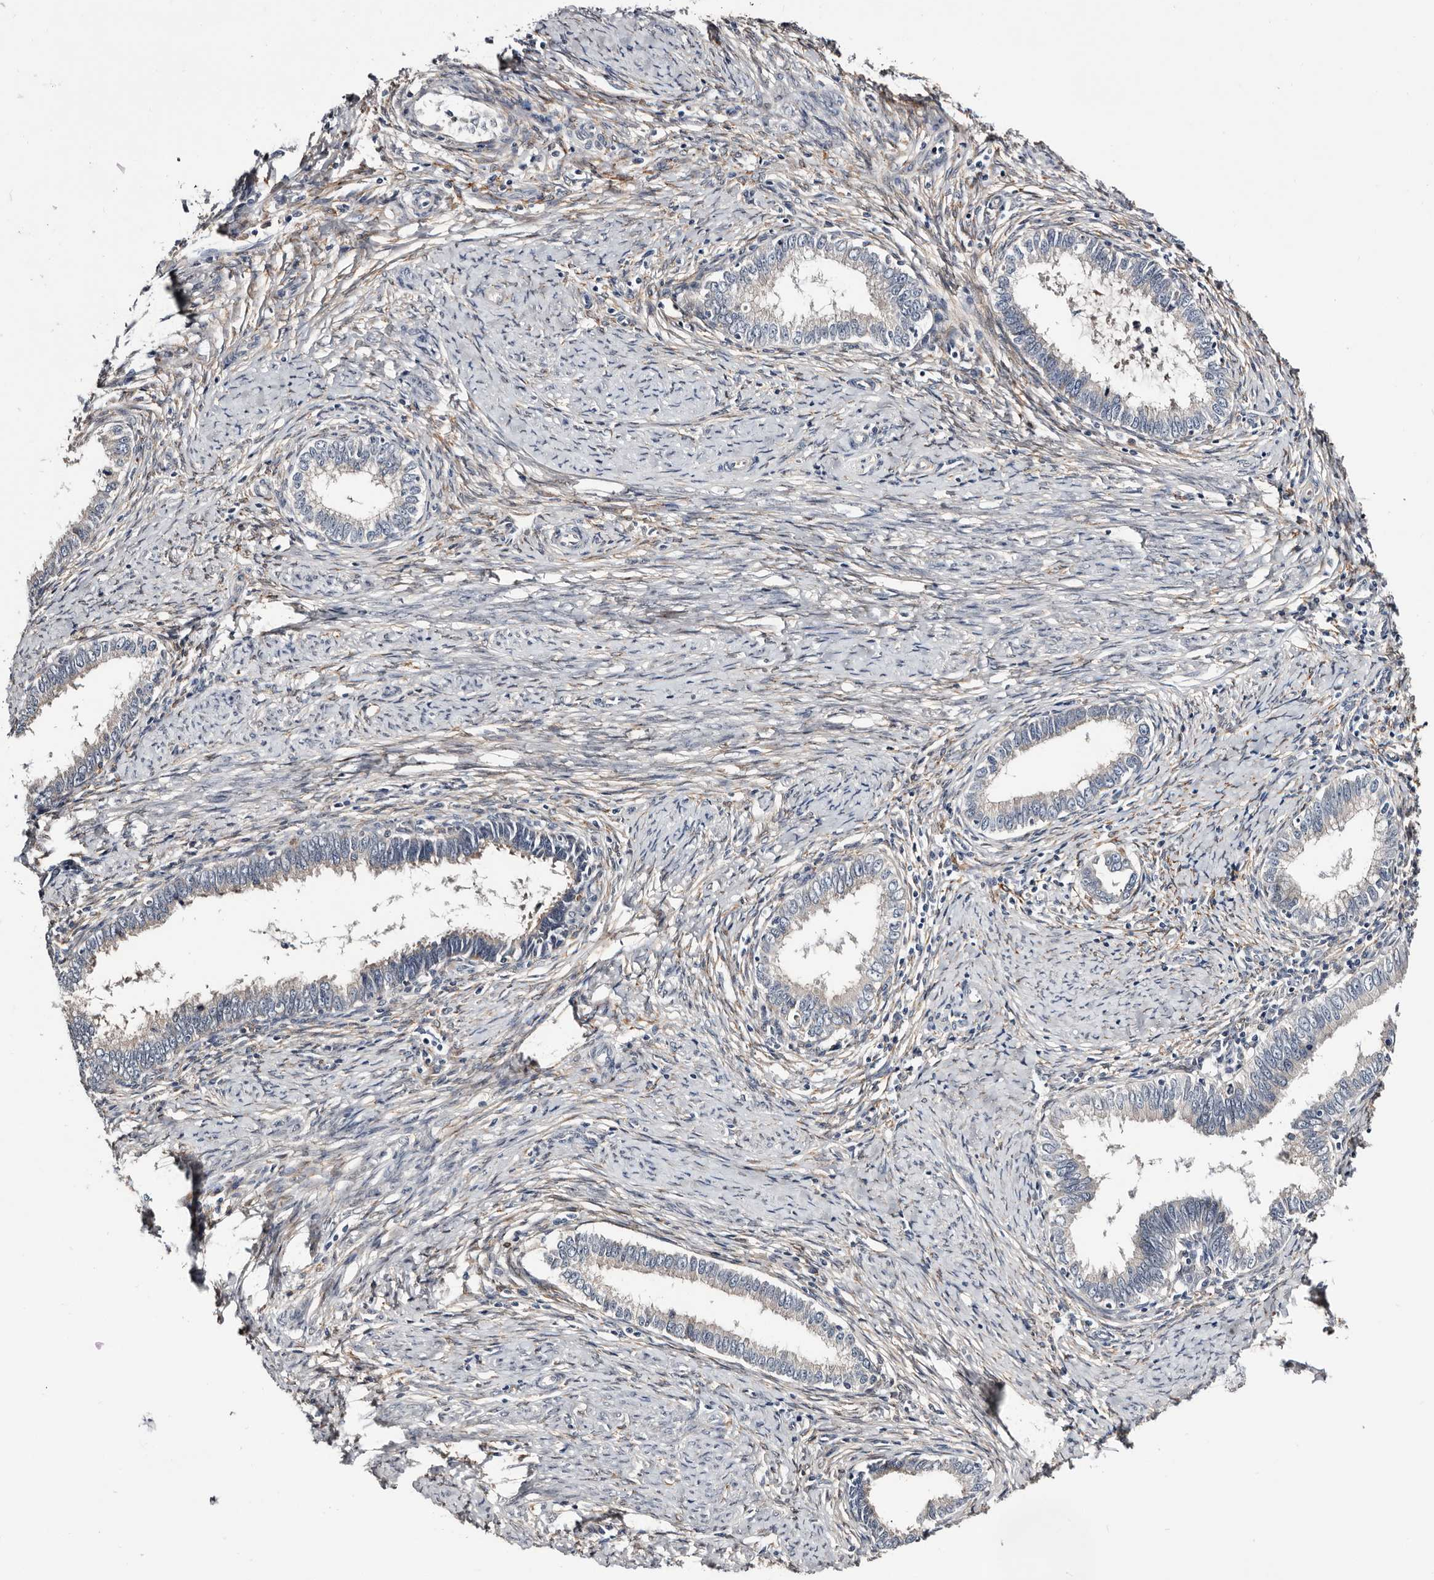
{"staining": {"intensity": "negative", "quantity": "none", "location": "none"}, "tissue": "cervical cancer", "cell_type": "Tumor cells", "image_type": "cancer", "snomed": [{"axis": "morphology", "description": "Adenocarcinoma, NOS"}, {"axis": "topography", "description": "Cervix"}], "caption": "Tumor cells are negative for brown protein staining in cervical cancer (adenocarcinoma).", "gene": "USH1C", "patient": {"sex": "female", "age": 36}}